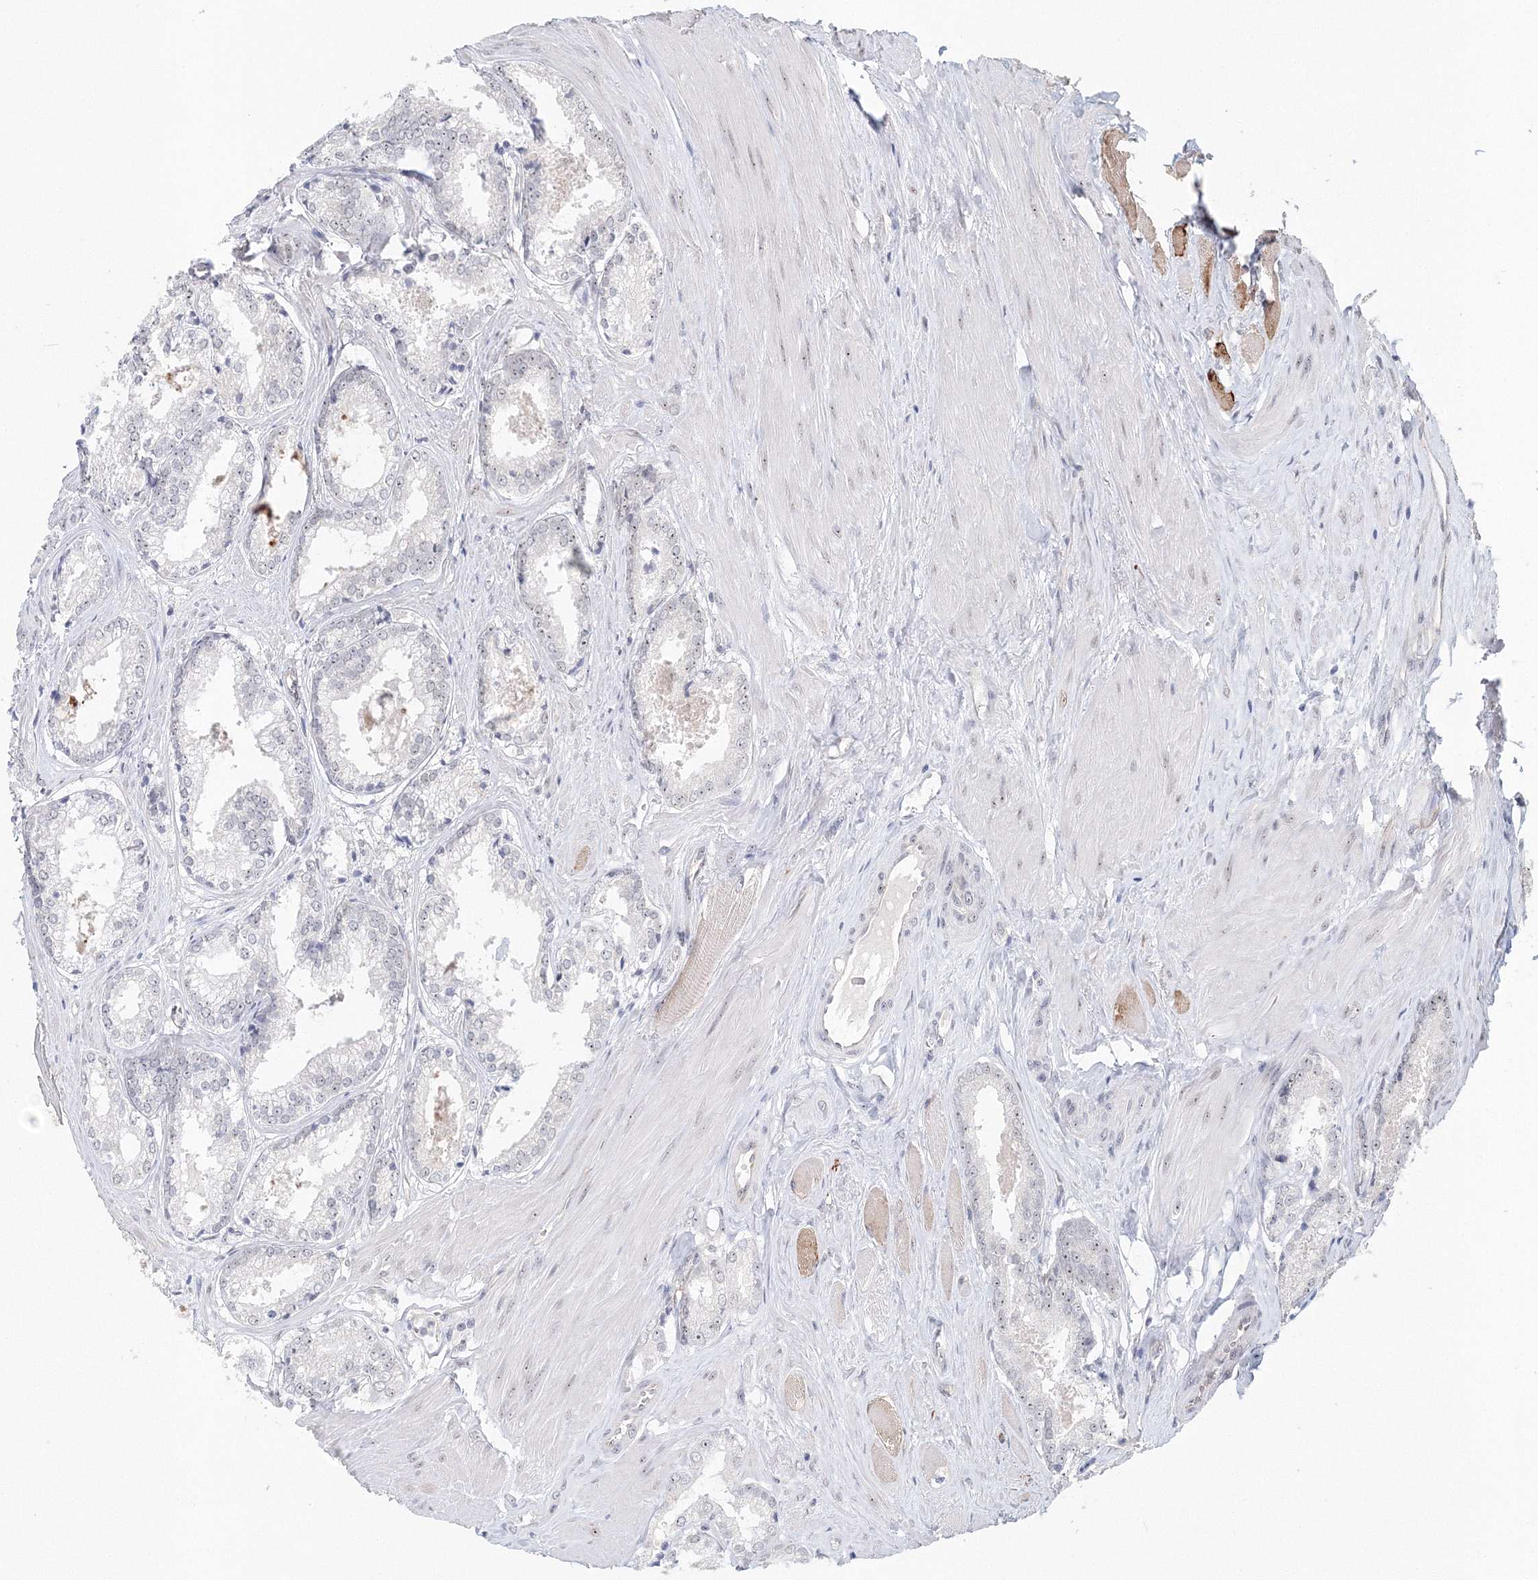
{"staining": {"intensity": "weak", "quantity": "<25%", "location": "nuclear"}, "tissue": "prostate cancer", "cell_type": "Tumor cells", "image_type": "cancer", "snomed": [{"axis": "morphology", "description": "Adenocarcinoma, Low grade"}, {"axis": "topography", "description": "Prostate"}], "caption": "High power microscopy photomicrograph of an IHC image of prostate cancer, revealing no significant positivity in tumor cells.", "gene": "SIRT7", "patient": {"sex": "male", "age": 64}}